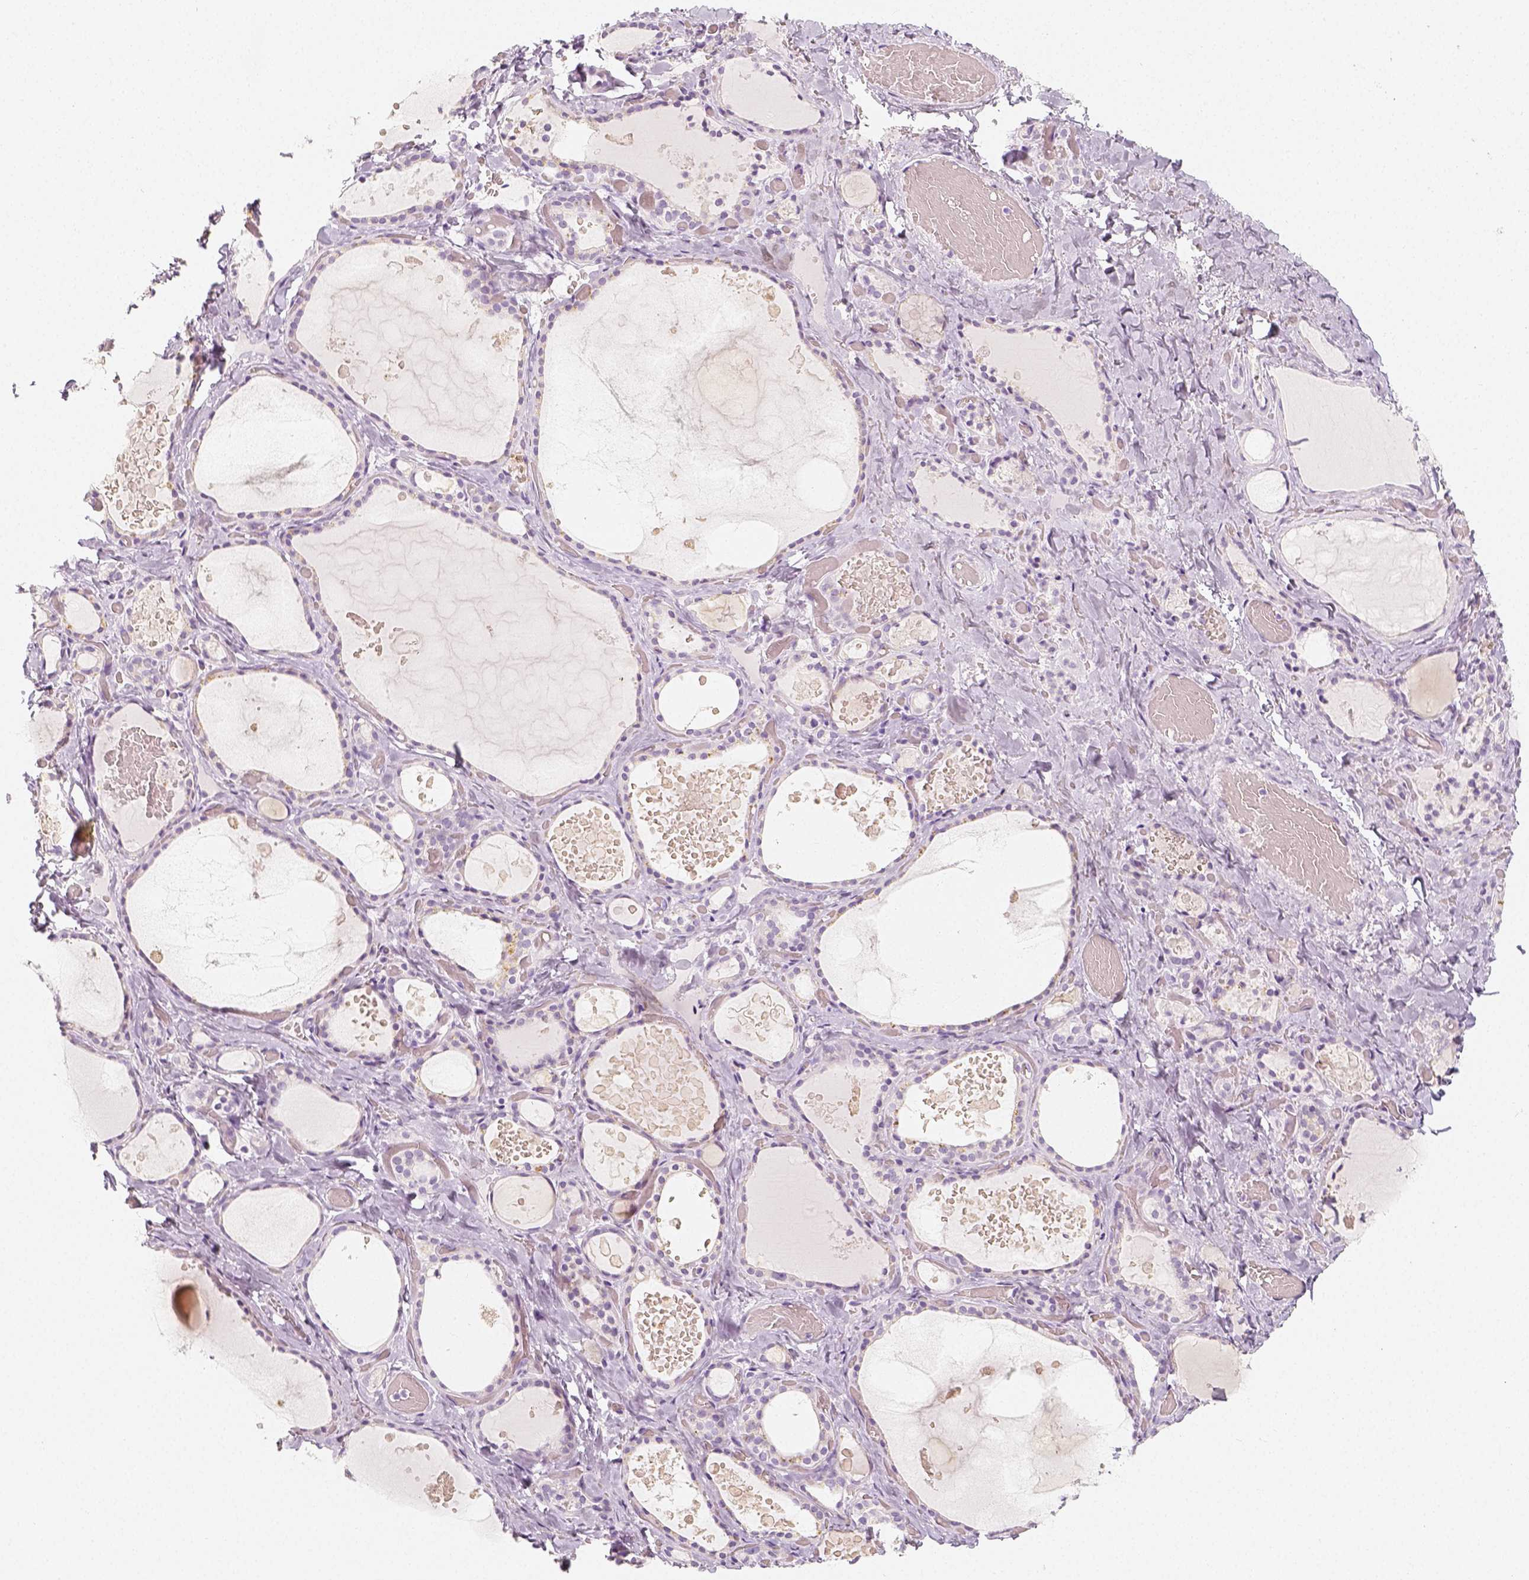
{"staining": {"intensity": "negative", "quantity": "none", "location": "none"}, "tissue": "thyroid gland", "cell_type": "Glandular cells", "image_type": "normal", "snomed": [{"axis": "morphology", "description": "Normal tissue, NOS"}, {"axis": "topography", "description": "Thyroid gland"}], "caption": "Immunohistochemical staining of unremarkable thyroid gland shows no significant staining in glandular cells. (DAB immunohistochemistry, high magnification).", "gene": "NECAB2", "patient": {"sex": "female", "age": 56}}